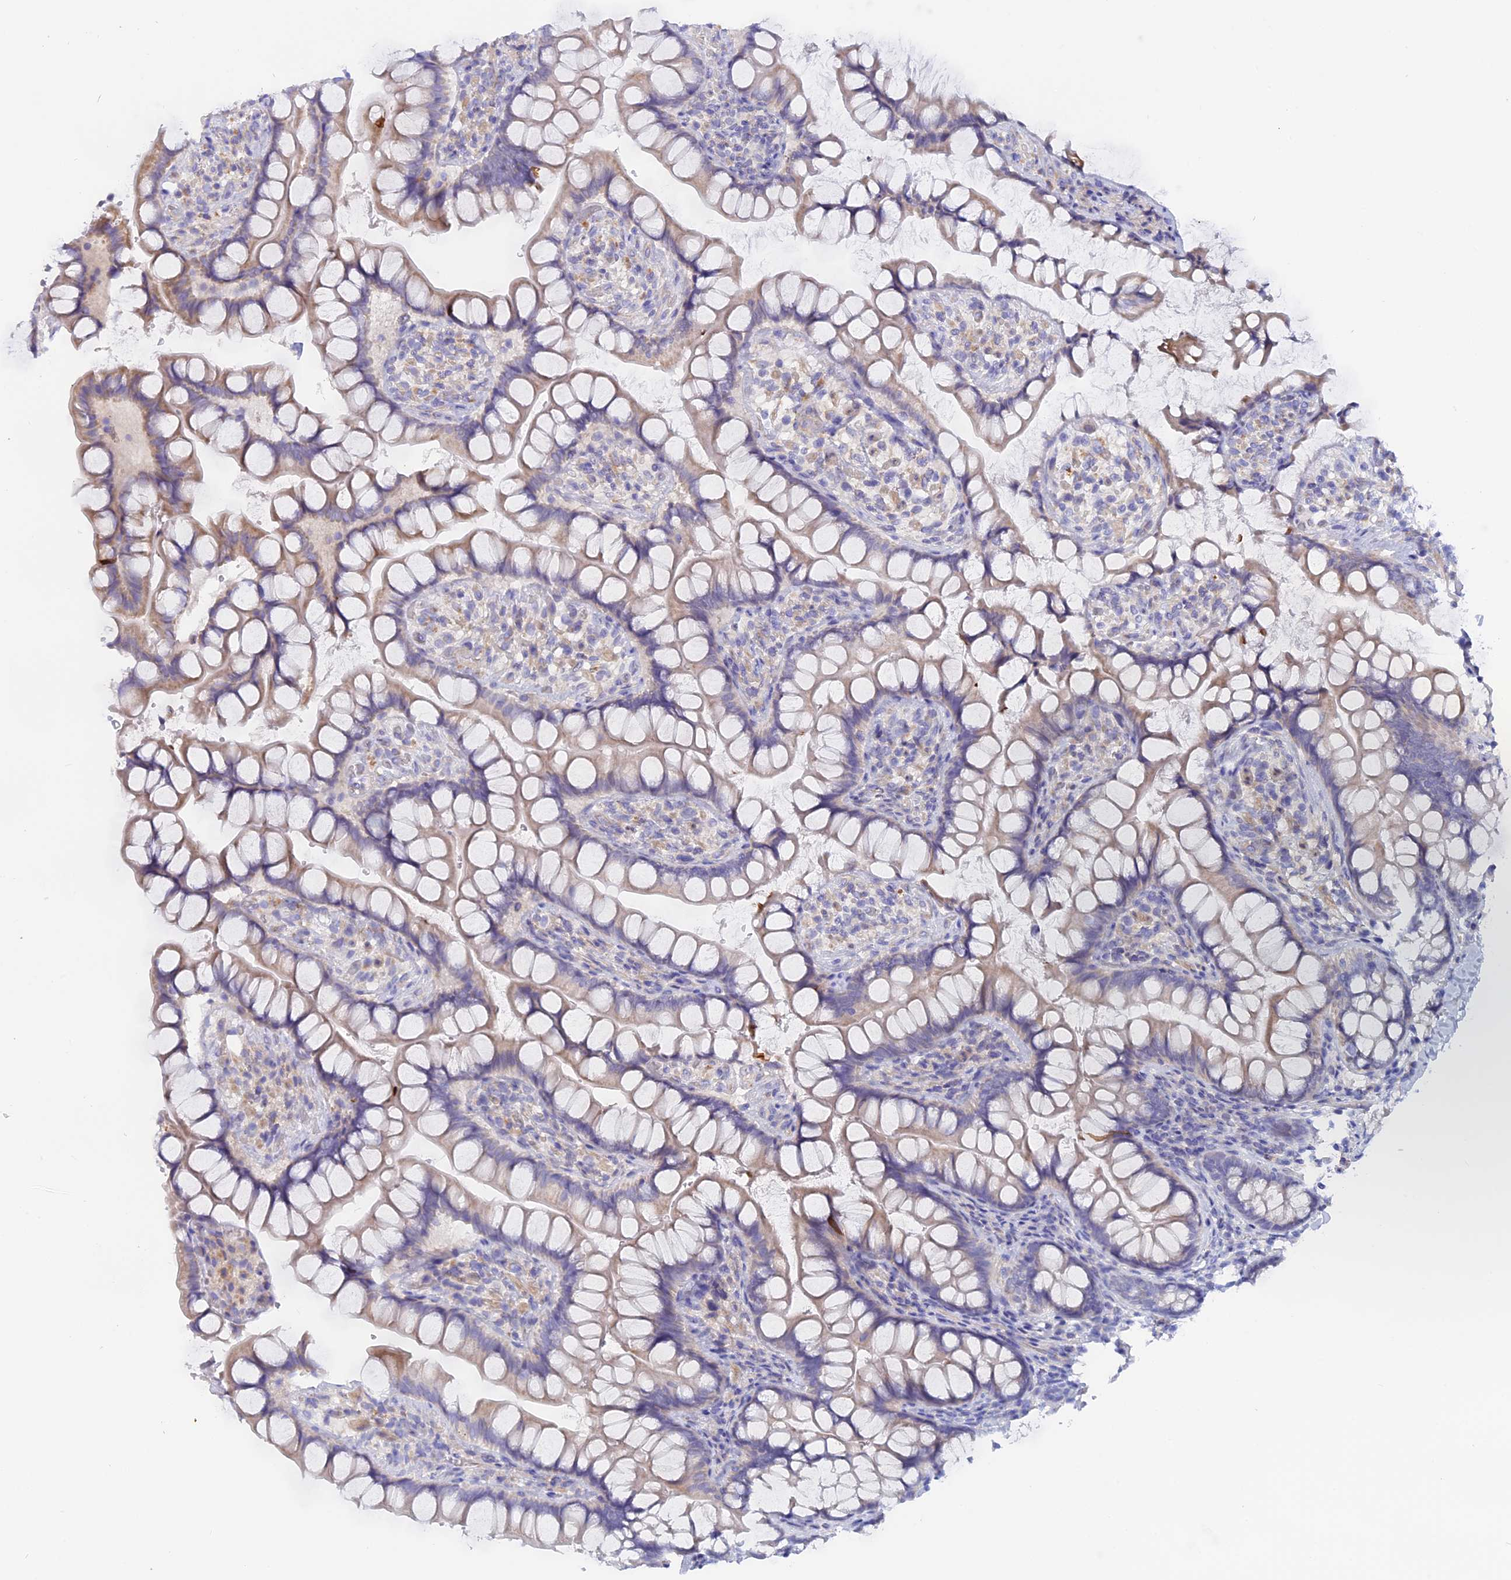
{"staining": {"intensity": "weak", "quantity": "25%-75%", "location": "cytoplasmic/membranous"}, "tissue": "small intestine", "cell_type": "Glandular cells", "image_type": "normal", "snomed": [{"axis": "morphology", "description": "Normal tissue, NOS"}, {"axis": "topography", "description": "Small intestine"}], "caption": "Small intestine stained with a brown dye exhibits weak cytoplasmic/membranous positive positivity in approximately 25%-75% of glandular cells.", "gene": "GLB1L", "patient": {"sex": "male", "age": 70}}